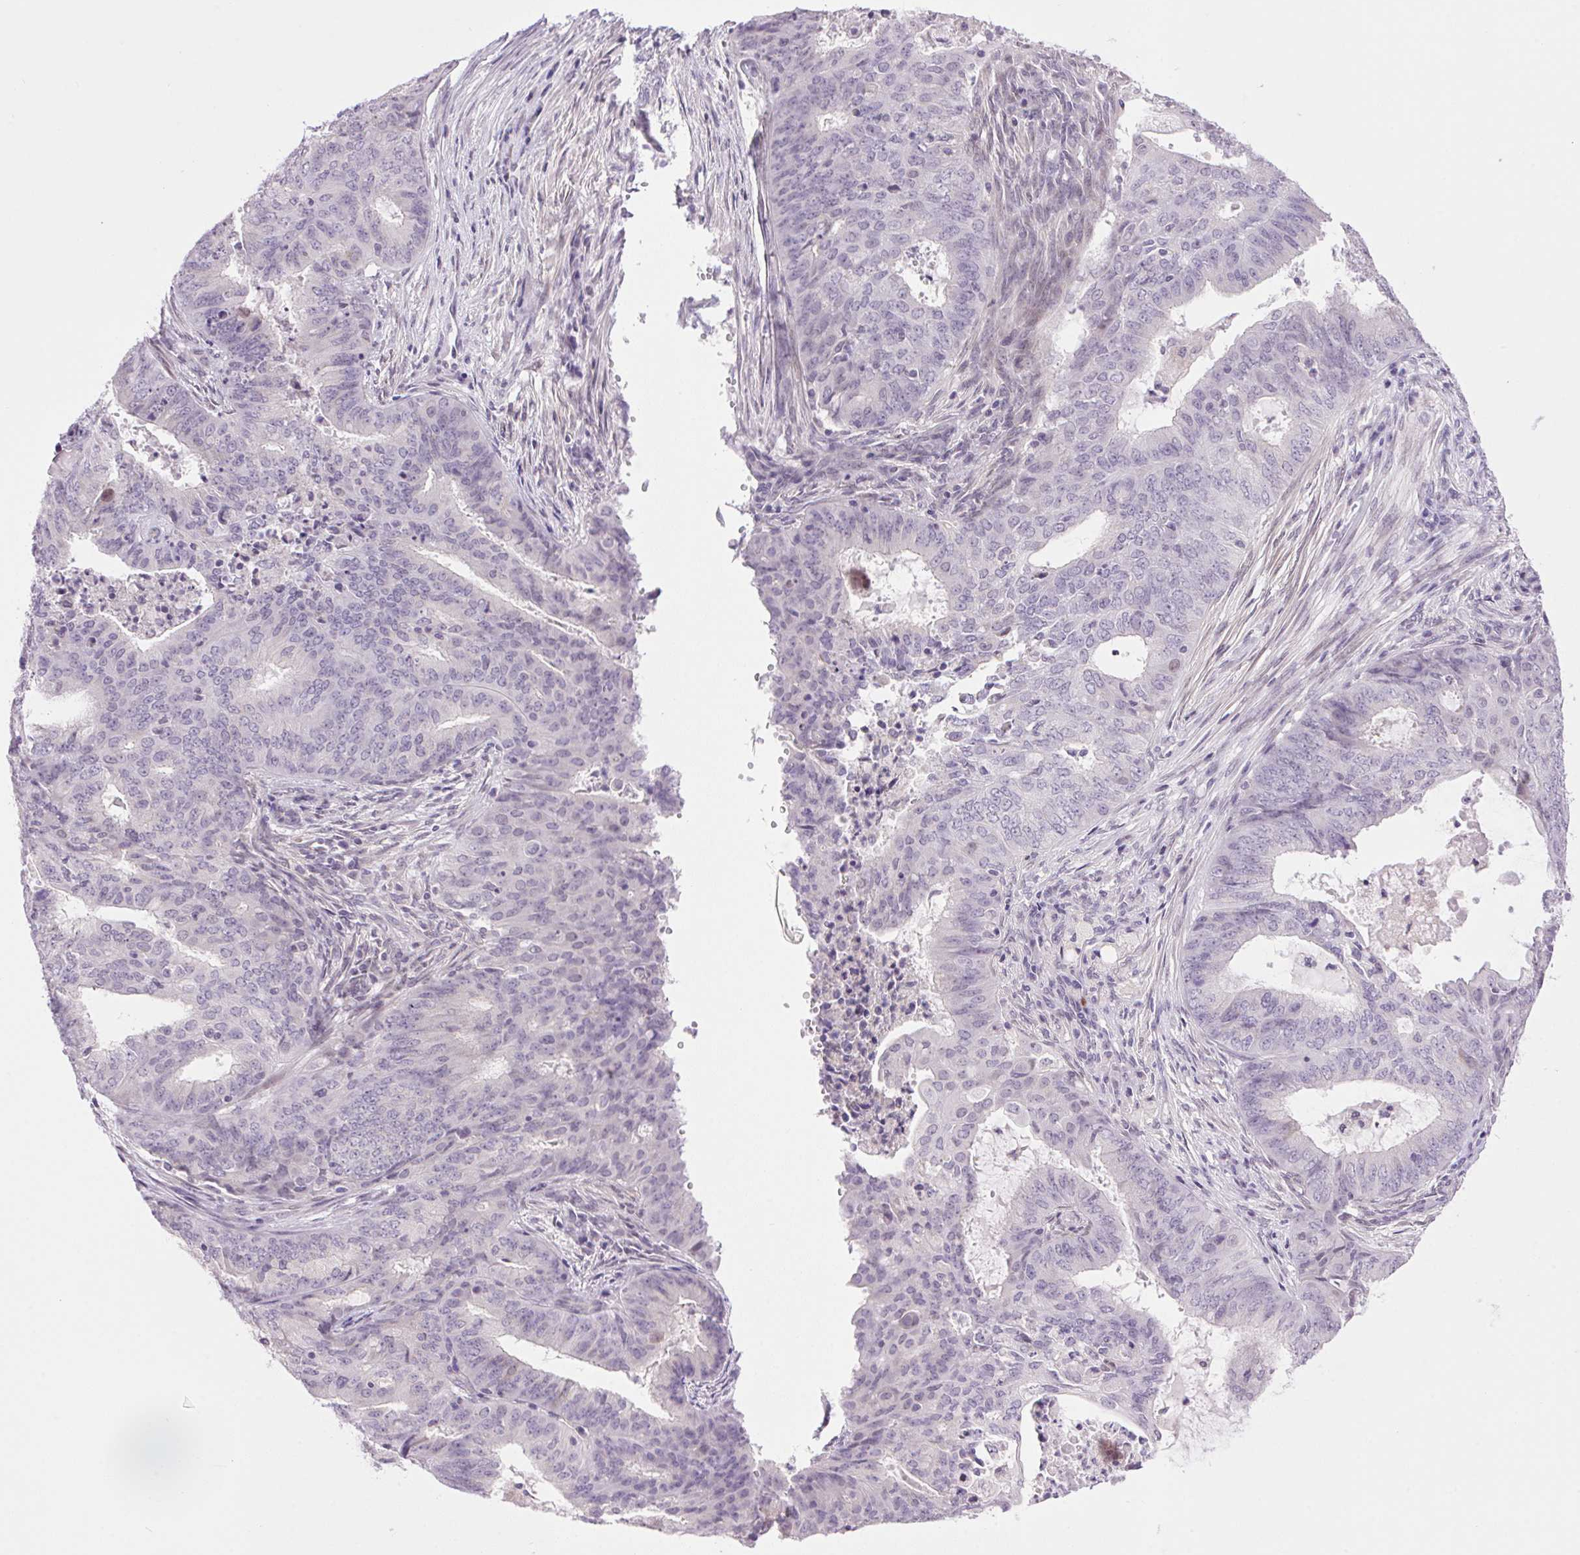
{"staining": {"intensity": "negative", "quantity": "none", "location": "none"}, "tissue": "endometrial cancer", "cell_type": "Tumor cells", "image_type": "cancer", "snomed": [{"axis": "morphology", "description": "Adenocarcinoma, NOS"}, {"axis": "topography", "description": "Endometrium"}], "caption": "Immunohistochemistry image of human adenocarcinoma (endometrial) stained for a protein (brown), which shows no positivity in tumor cells.", "gene": "SMIM13", "patient": {"sex": "female", "age": 62}}